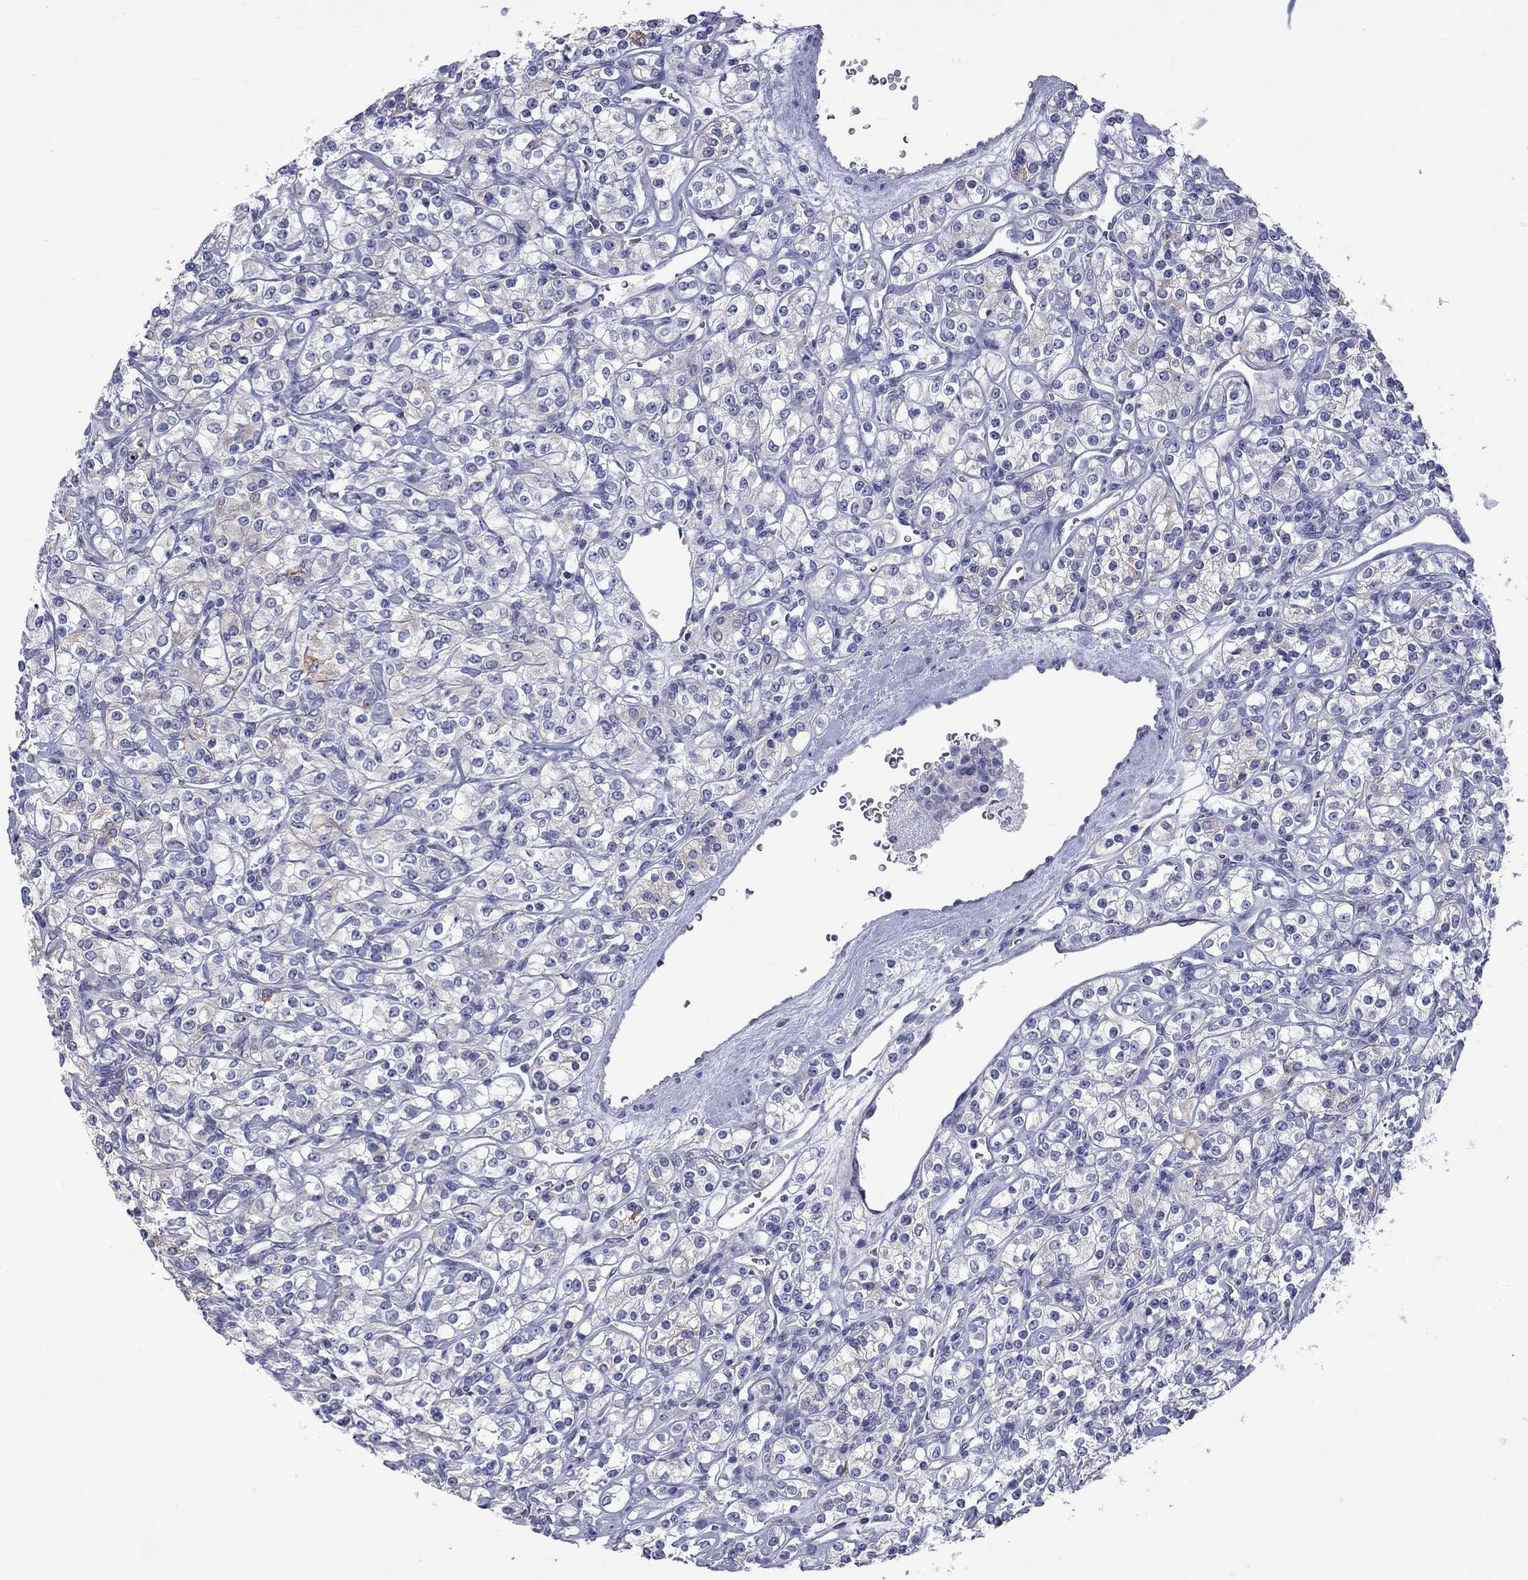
{"staining": {"intensity": "weak", "quantity": "<25%", "location": "cytoplasmic/membranous"}, "tissue": "renal cancer", "cell_type": "Tumor cells", "image_type": "cancer", "snomed": [{"axis": "morphology", "description": "Adenocarcinoma, NOS"}, {"axis": "topography", "description": "Kidney"}], "caption": "Tumor cells are negative for brown protein staining in renal cancer.", "gene": "CTNNBIP1", "patient": {"sex": "male", "age": 77}}